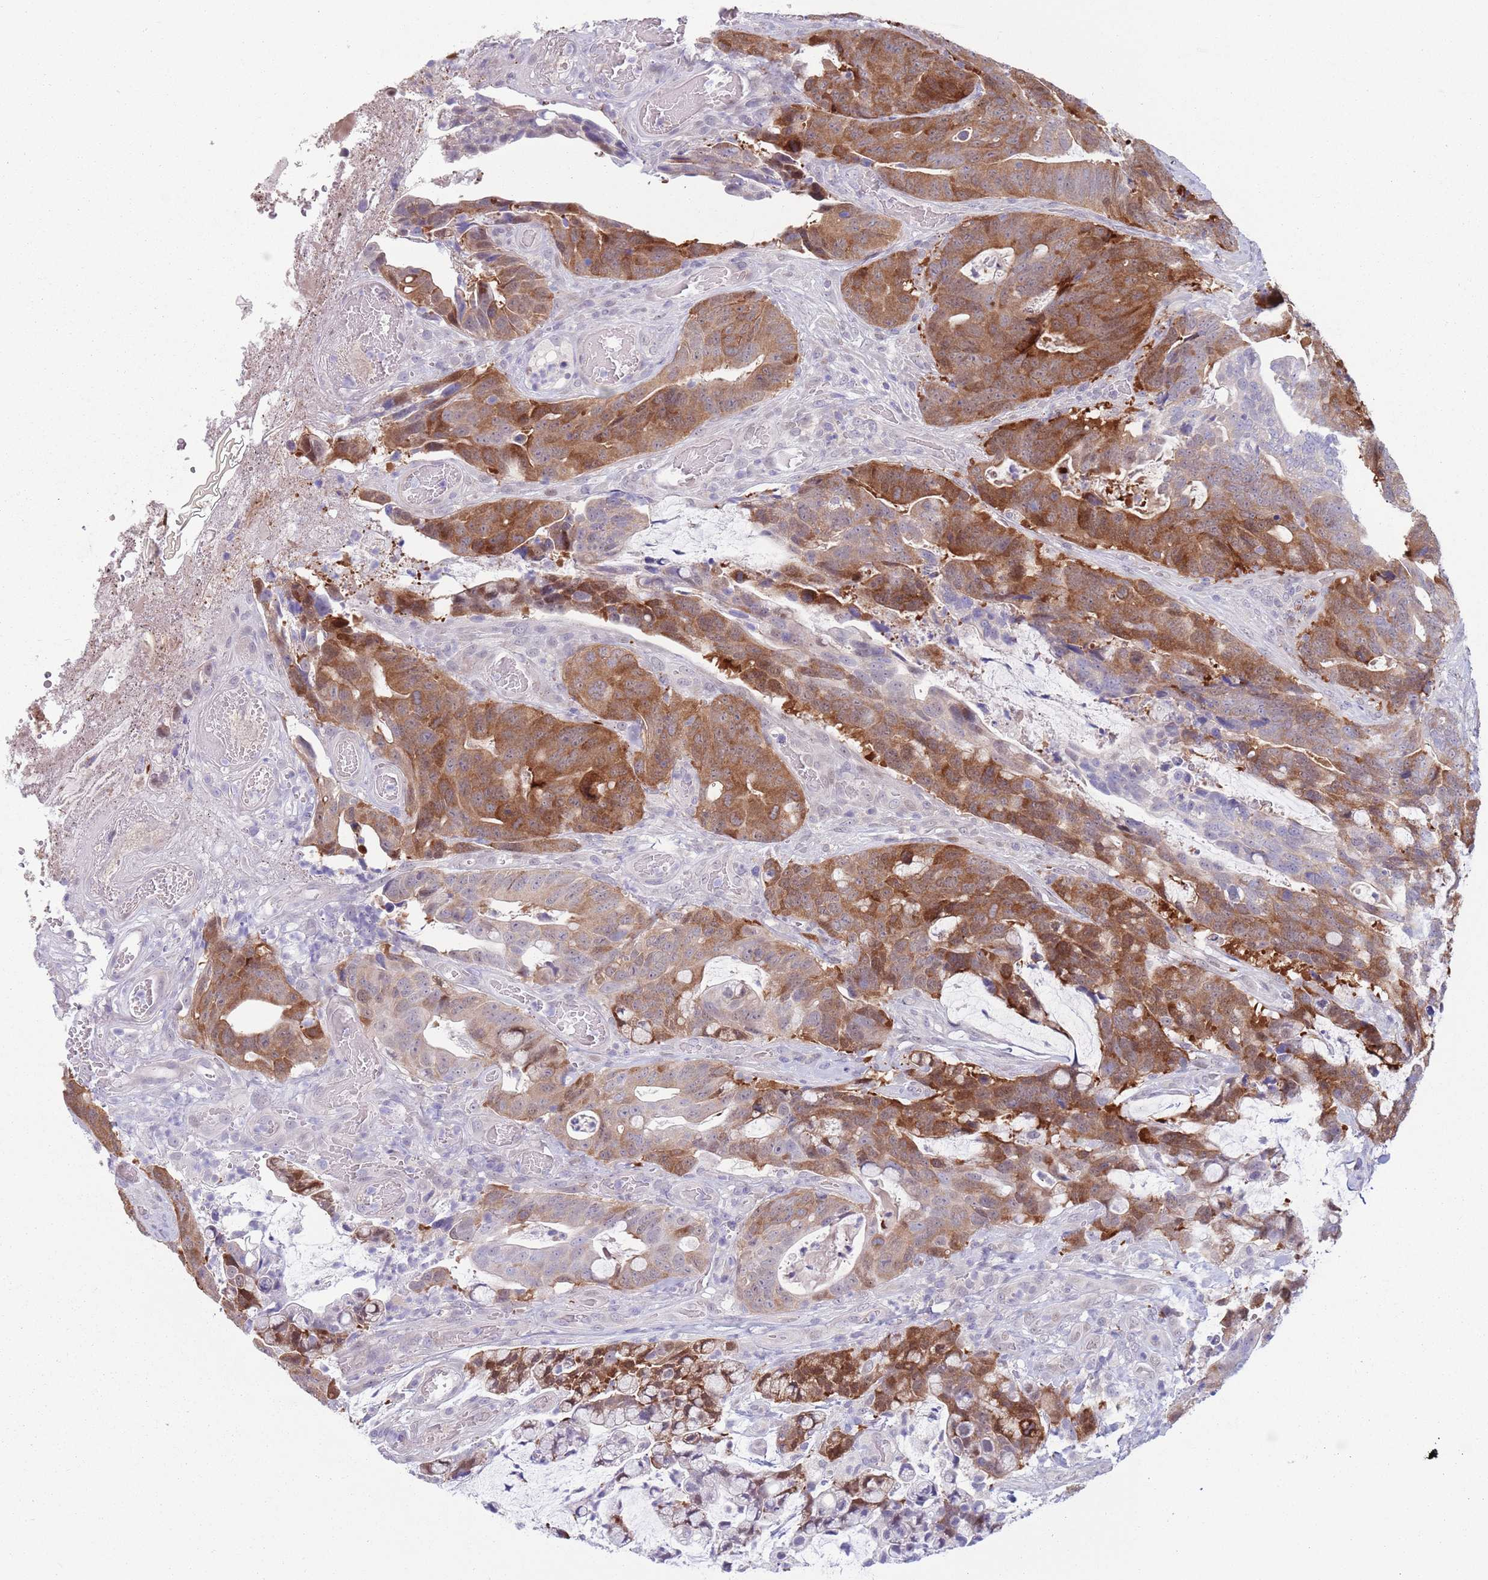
{"staining": {"intensity": "moderate", "quantity": ">75%", "location": "cytoplasmic/membranous,nuclear"}, "tissue": "colorectal cancer", "cell_type": "Tumor cells", "image_type": "cancer", "snomed": [{"axis": "morphology", "description": "Adenocarcinoma, NOS"}, {"axis": "topography", "description": "Colon"}], "caption": "High-power microscopy captured an immunohistochemistry (IHC) micrograph of colorectal cancer (adenocarcinoma), revealing moderate cytoplasmic/membranous and nuclear expression in about >75% of tumor cells. (DAB IHC, brown staining for protein, blue staining for nuclei).", "gene": "CLNS1A", "patient": {"sex": "female", "age": 82}}